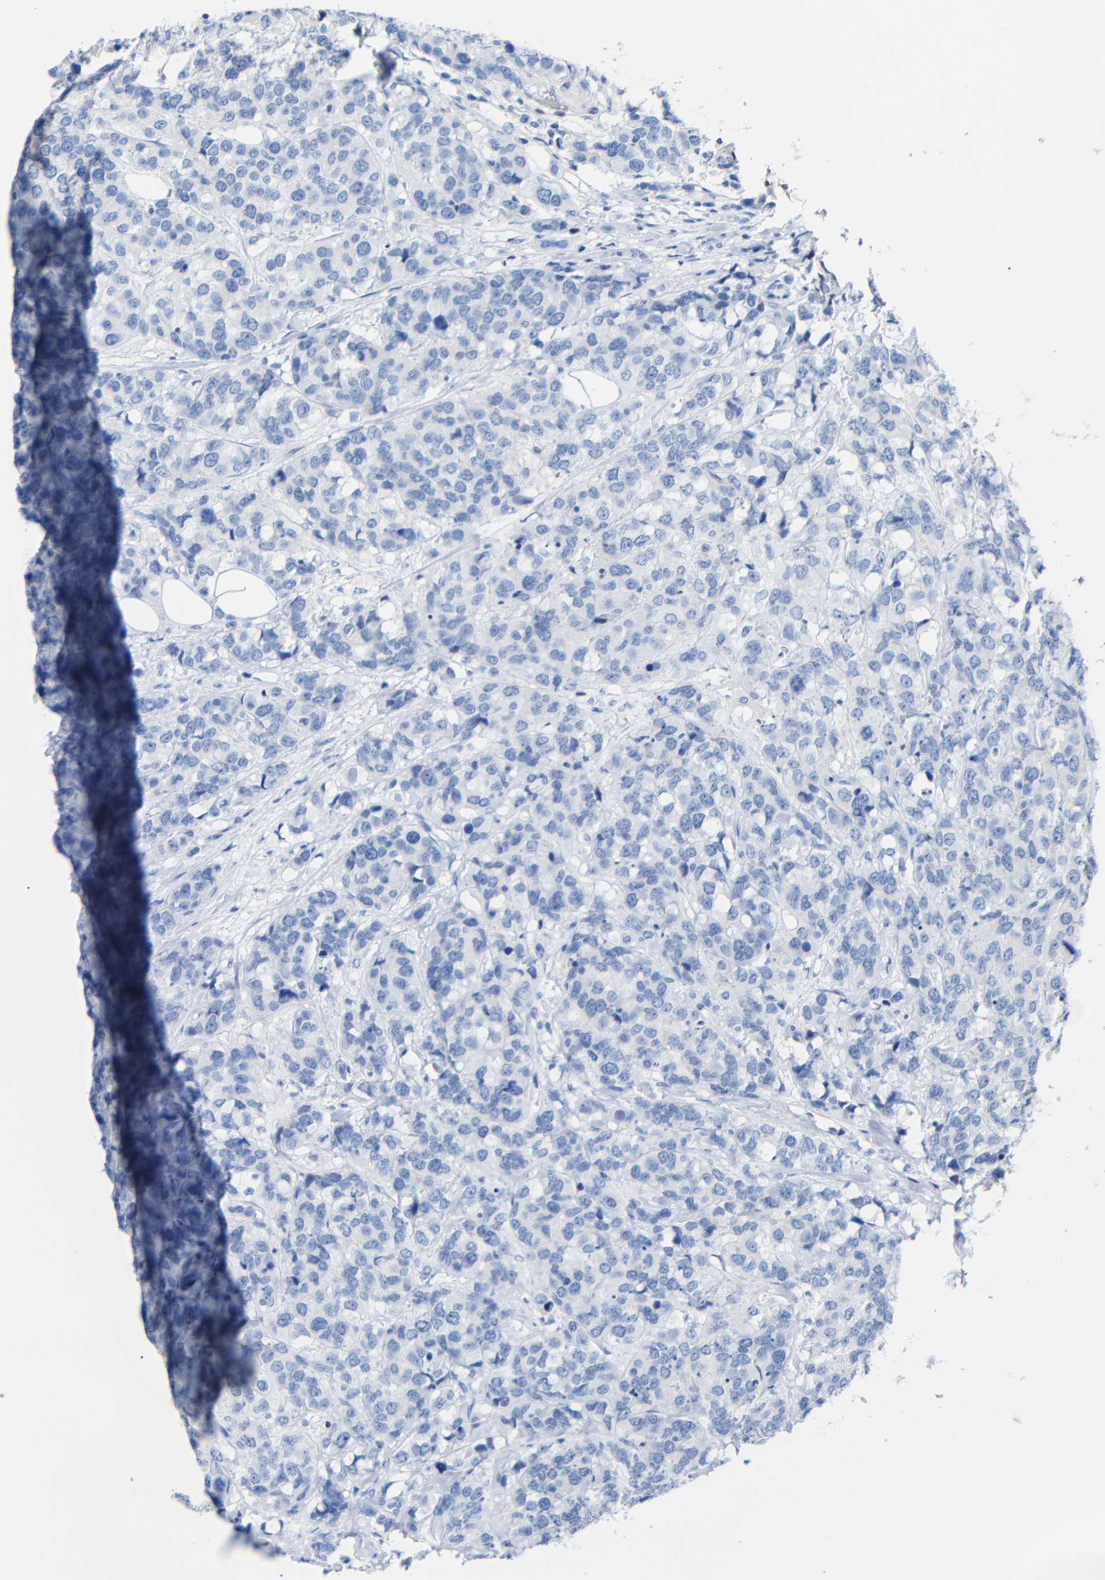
{"staining": {"intensity": "negative", "quantity": "none", "location": "none"}, "tissue": "breast cancer", "cell_type": "Tumor cells", "image_type": "cancer", "snomed": [{"axis": "morphology", "description": "Lobular carcinoma"}, {"axis": "topography", "description": "Breast"}], "caption": "The immunohistochemistry (IHC) micrograph has no significant expression in tumor cells of breast cancer (lobular carcinoma) tissue. (DAB (3,3'-diaminobenzidine) IHC, high magnification).", "gene": "CGNL1", "patient": {"sex": "female", "age": 59}}